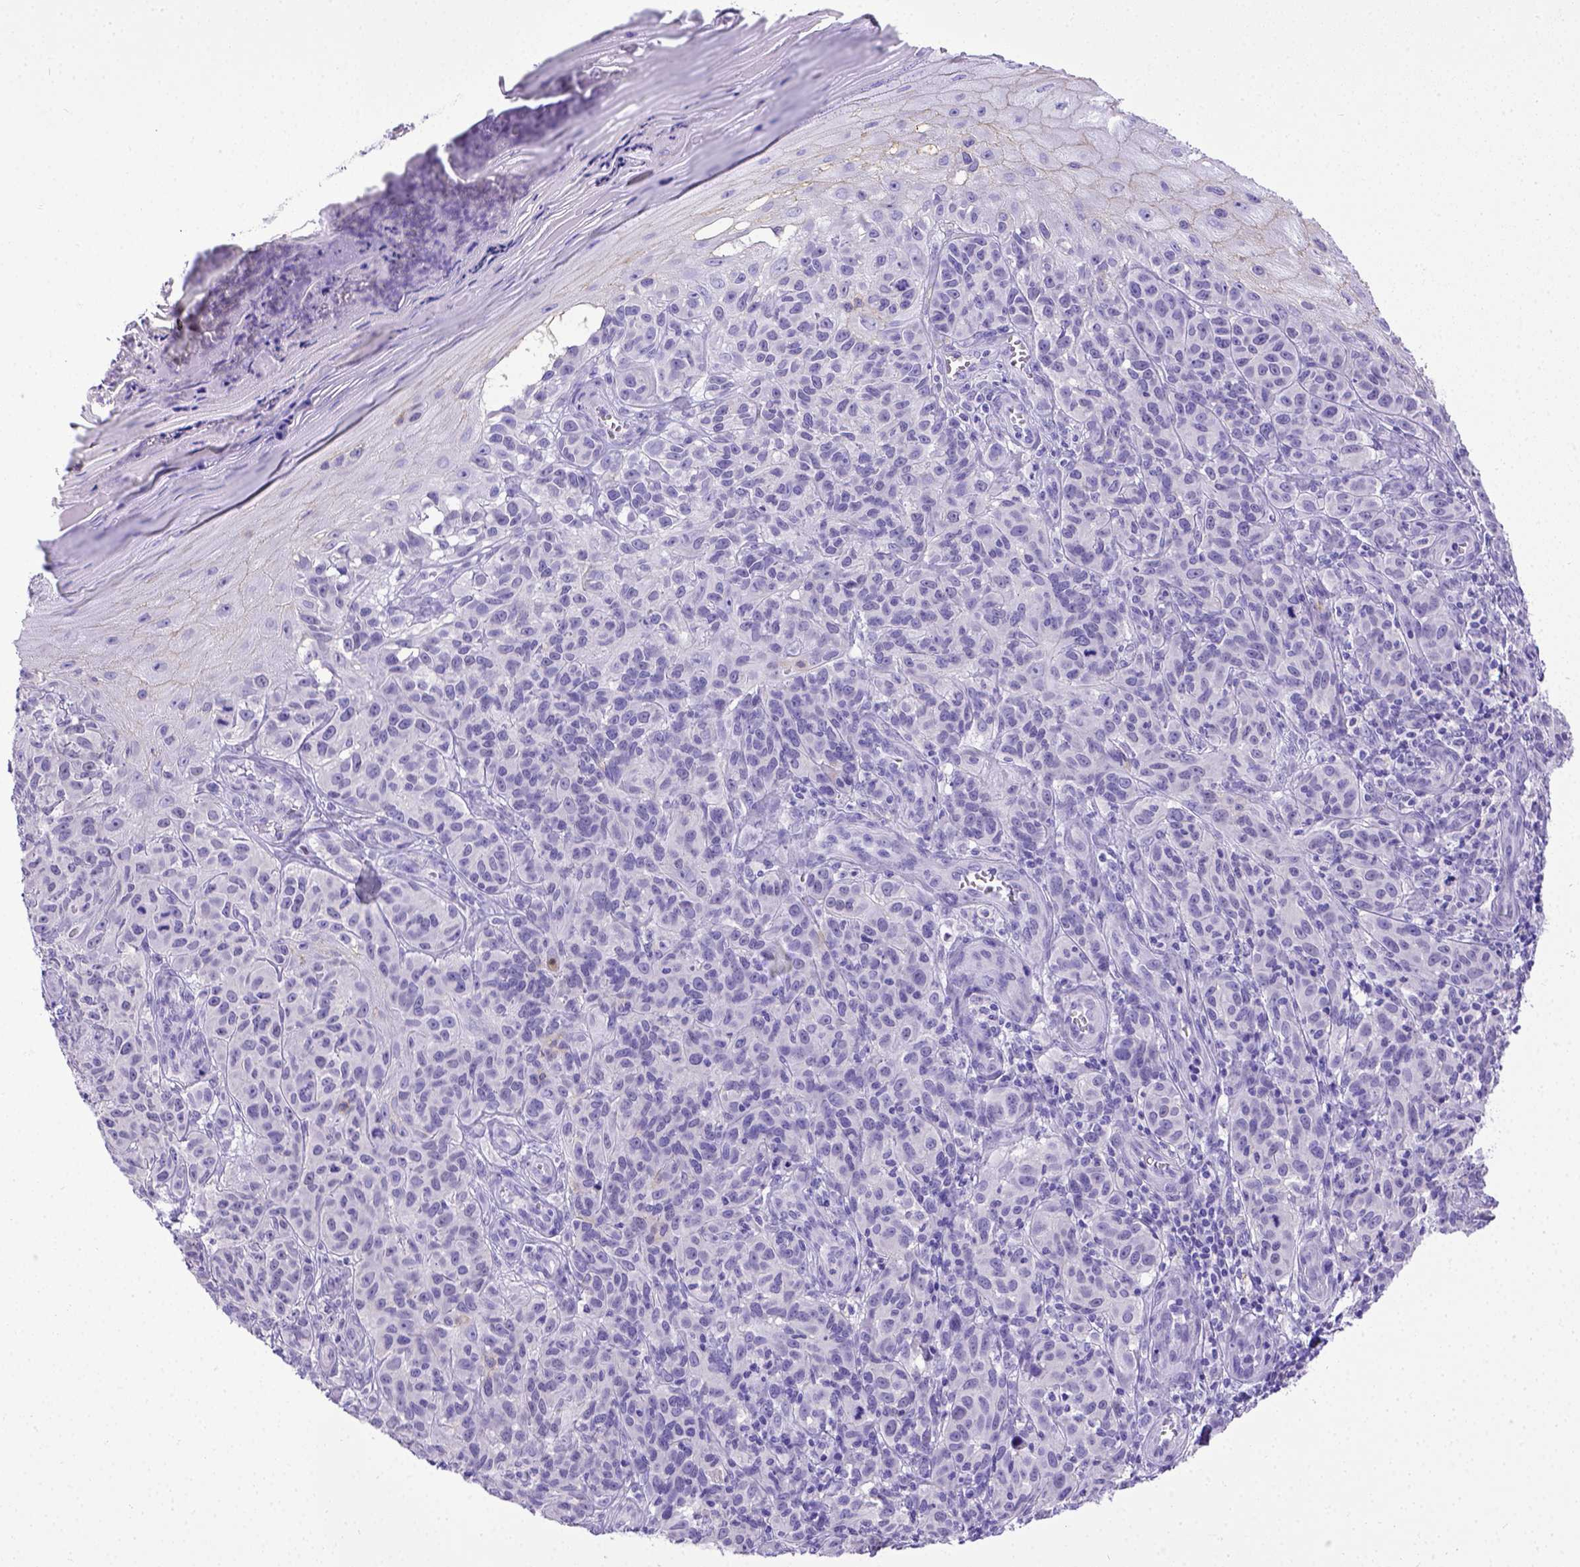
{"staining": {"intensity": "negative", "quantity": "none", "location": "none"}, "tissue": "melanoma", "cell_type": "Tumor cells", "image_type": "cancer", "snomed": [{"axis": "morphology", "description": "Malignant melanoma, NOS"}, {"axis": "topography", "description": "Skin"}], "caption": "There is no significant expression in tumor cells of melanoma.", "gene": "BTN1A1", "patient": {"sex": "female", "age": 53}}